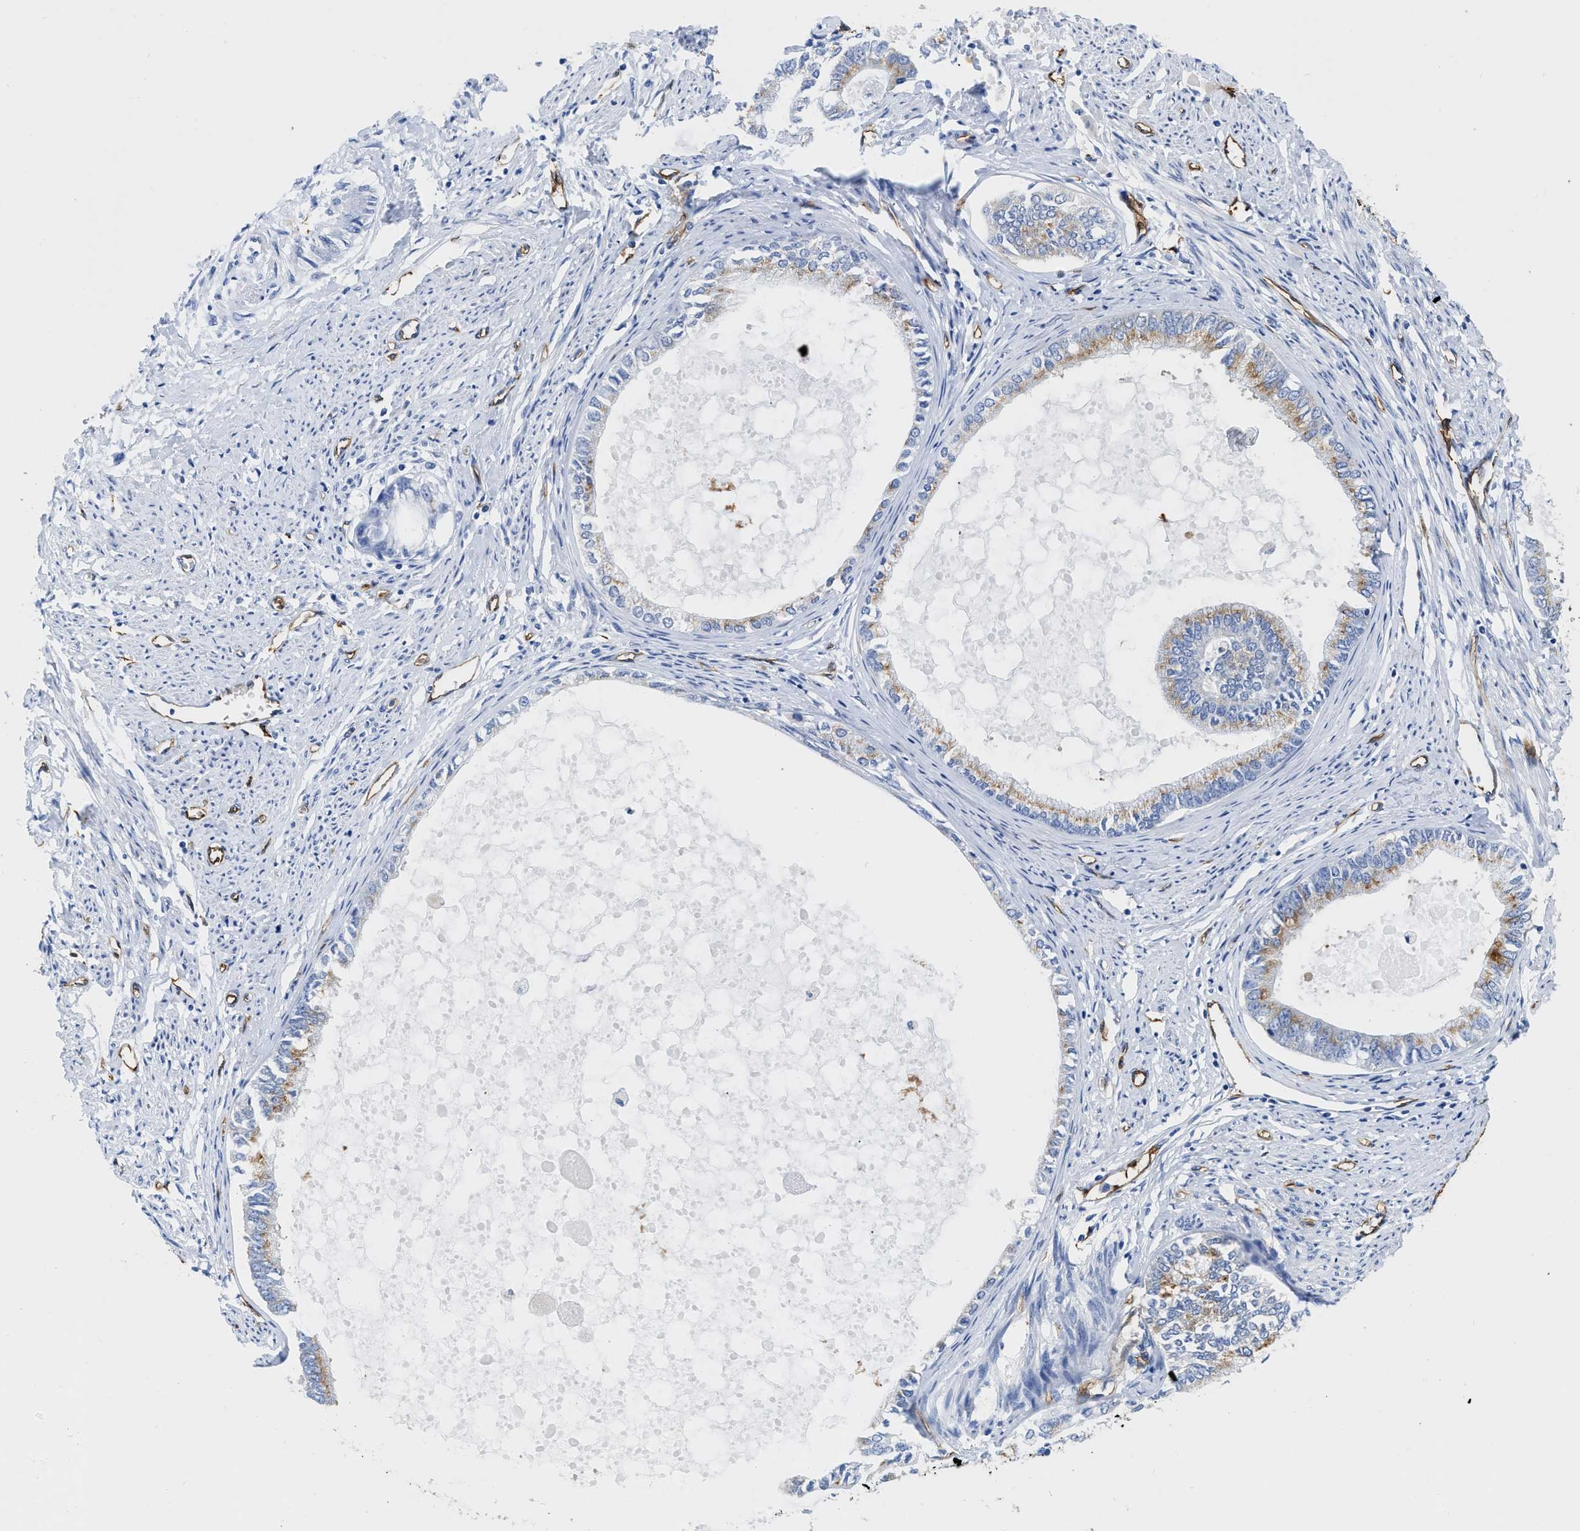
{"staining": {"intensity": "moderate", "quantity": "25%-75%", "location": "cytoplasmic/membranous"}, "tissue": "endometrial cancer", "cell_type": "Tumor cells", "image_type": "cancer", "snomed": [{"axis": "morphology", "description": "Adenocarcinoma, NOS"}, {"axis": "topography", "description": "Endometrium"}], "caption": "Tumor cells demonstrate medium levels of moderate cytoplasmic/membranous expression in approximately 25%-75% of cells in endometrial cancer.", "gene": "TVP23B", "patient": {"sex": "female", "age": 86}}